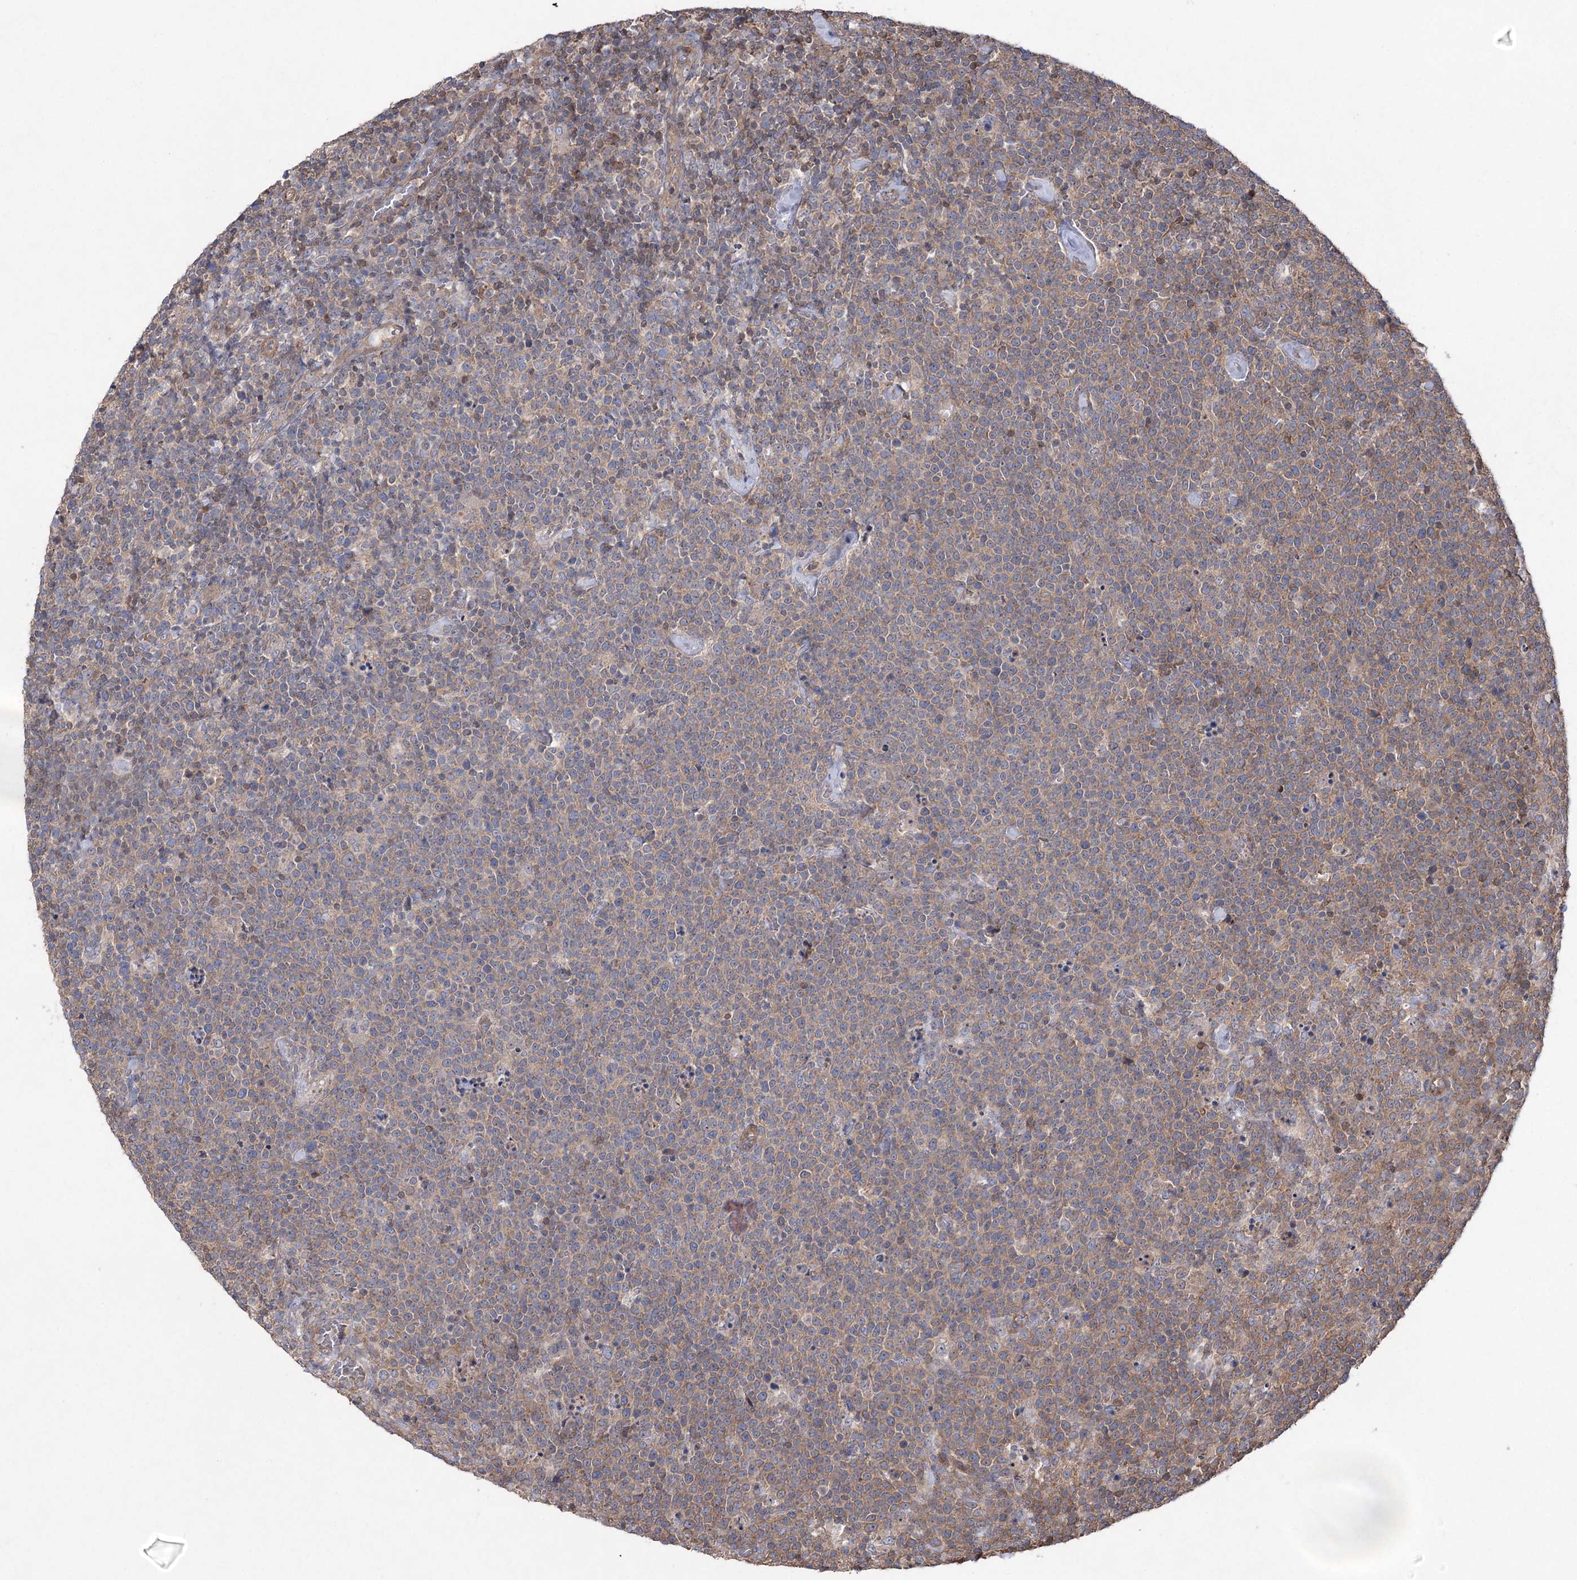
{"staining": {"intensity": "weak", "quantity": "25%-75%", "location": "cytoplasmic/membranous"}, "tissue": "lymphoma", "cell_type": "Tumor cells", "image_type": "cancer", "snomed": [{"axis": "morphology", "description": "Malignant lymphoma, non-Hodgkin's type, High grade"}, {"axis": "topography", "description": "Lymph node"}], "caption": "A photomicrograph of lymphoma stained for a protein demonstrates weak cytoplasmic/membranous brown staining in tumor cells.", "gene": "LARS2", "patient": {"sex": "male", "age": 61}}